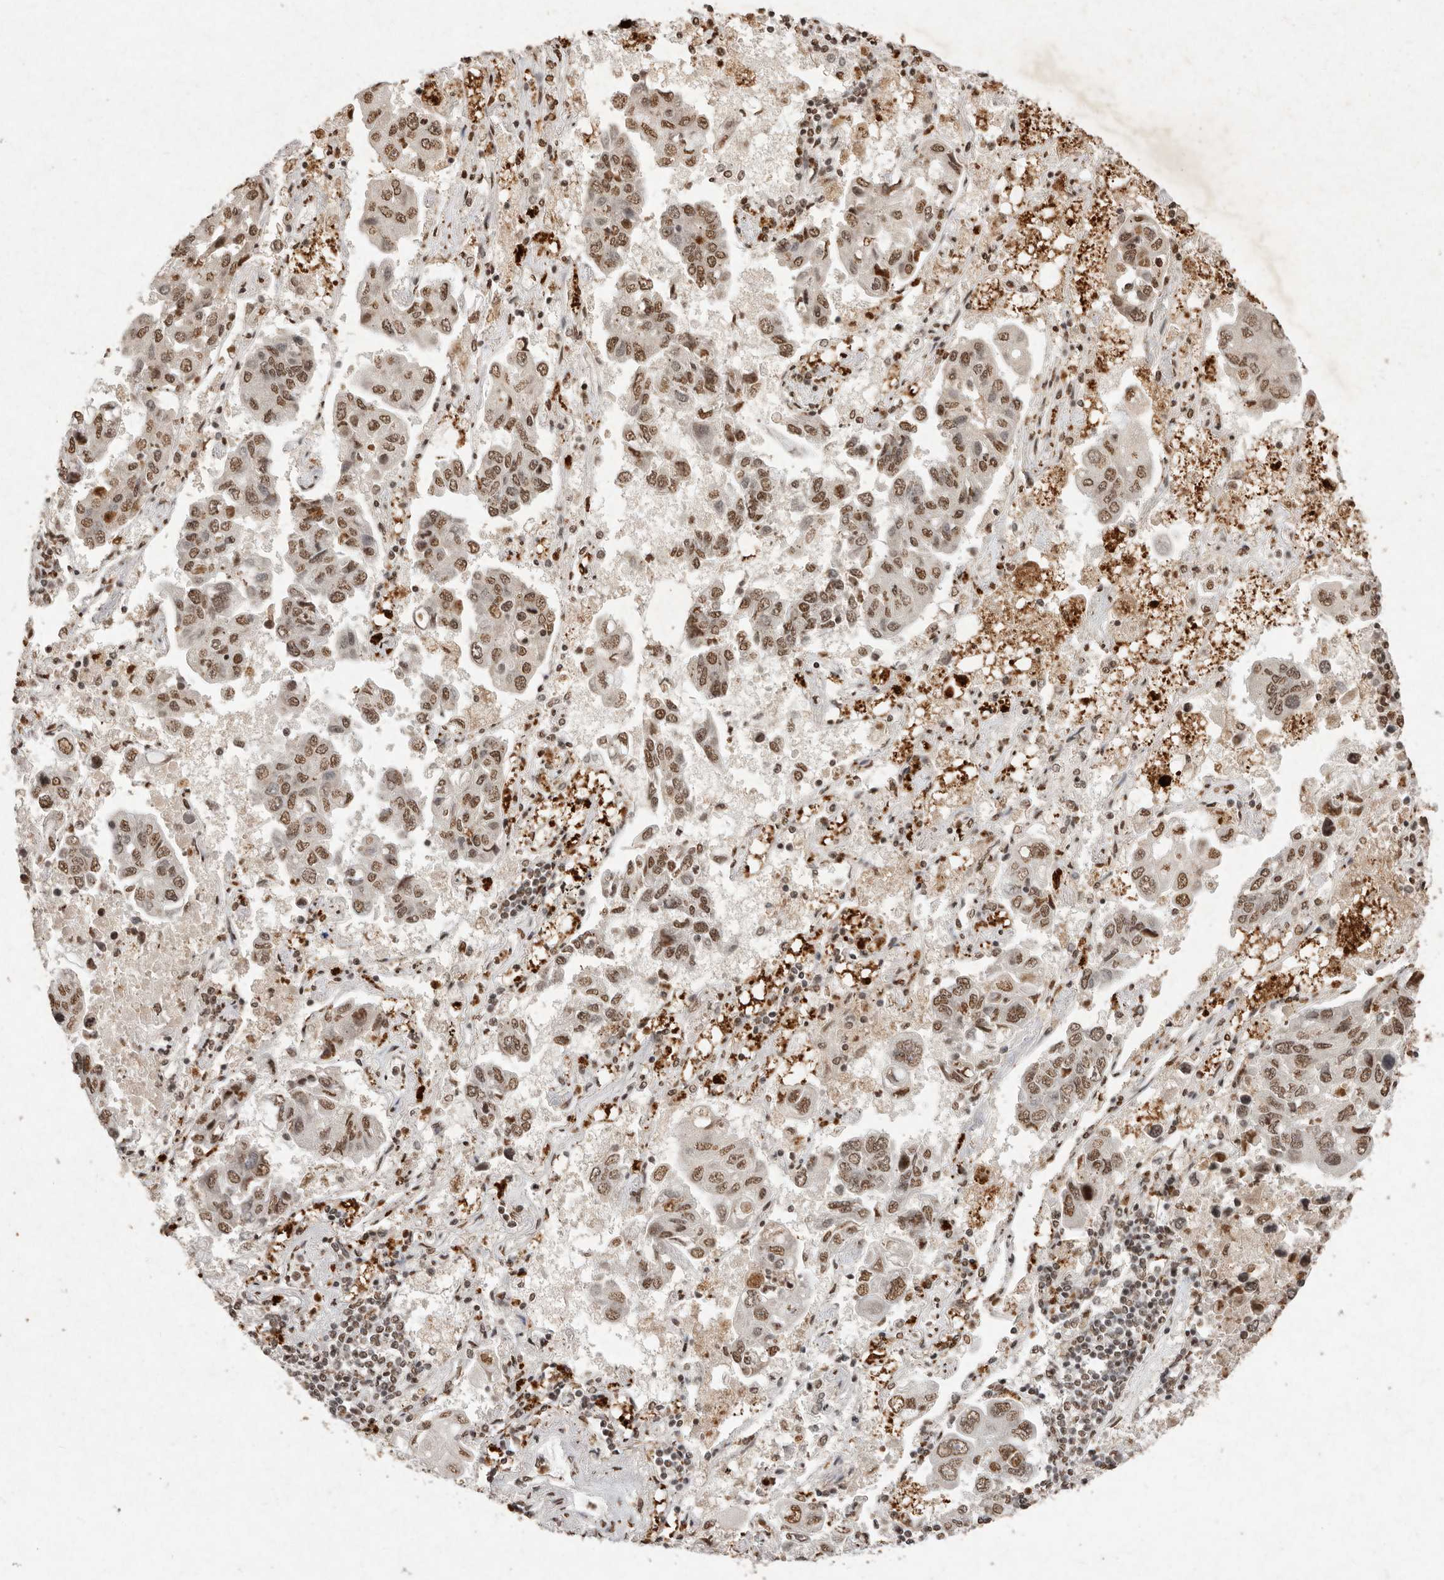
{"staining": {"intensity": "moderate", "quantity": ">75%", "location": "nuclear"}, "tissue": "lung cancer", "cell_type": "Tumor cells", "image_type": "cancer", "snomed": [{"axis": "morphology", "description": "Adenocarcinoma, NOS"}, {"axis": "topography", "description": "Lung"}], "caption": "DAB immunohistochemical staining of lung cancer (adenocarcinoma) demonstrates moderate nuclear protein staining in approximately >75% of tumor cells.", "gene": "NKX3-2", "patient": {"sex": "male", "age": 64}}